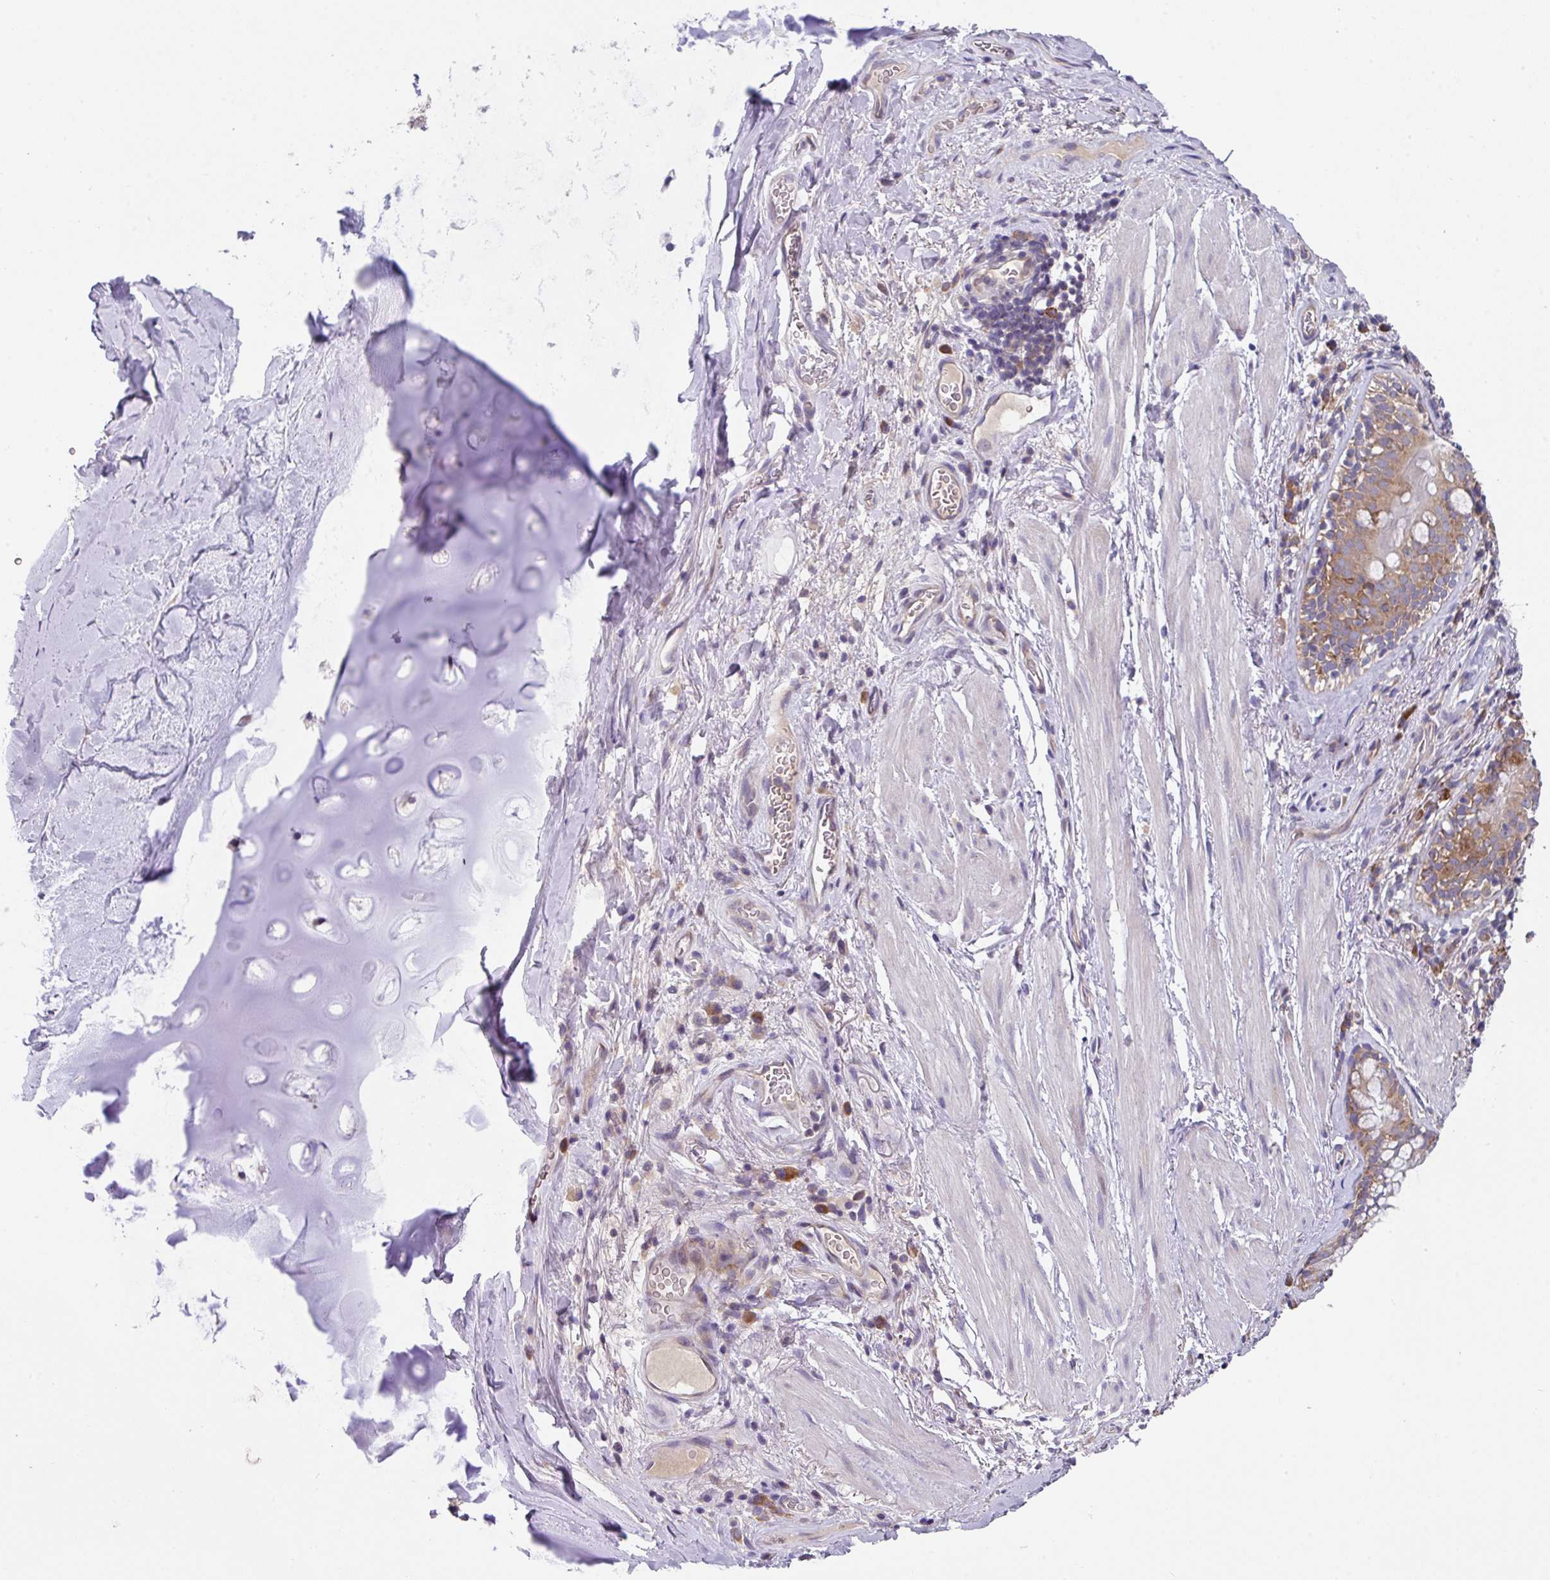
{"staining": {"intensity": "negative", "quantity": "none", "location": "none"}, "tissue": "soft tissue", "cell_type": "Chondrocytes", "image_type": "normal", "snomed": [{"axis": "morphology", "description": "Normal tissue, NOS"}, {"axis": "topography", "description": "Cartilage tissue"}, {"axis": "topography", "description": "Bronchus"}], "caption": "This micrograph is of benign soft tissue stained with immunohistochemistry to label a protein in brown with the nuclei are counter-stained blue. There is no staining in chondrocytes.", "gene": "EIF4B", "patient": {"sex": "male", "age": 58}}